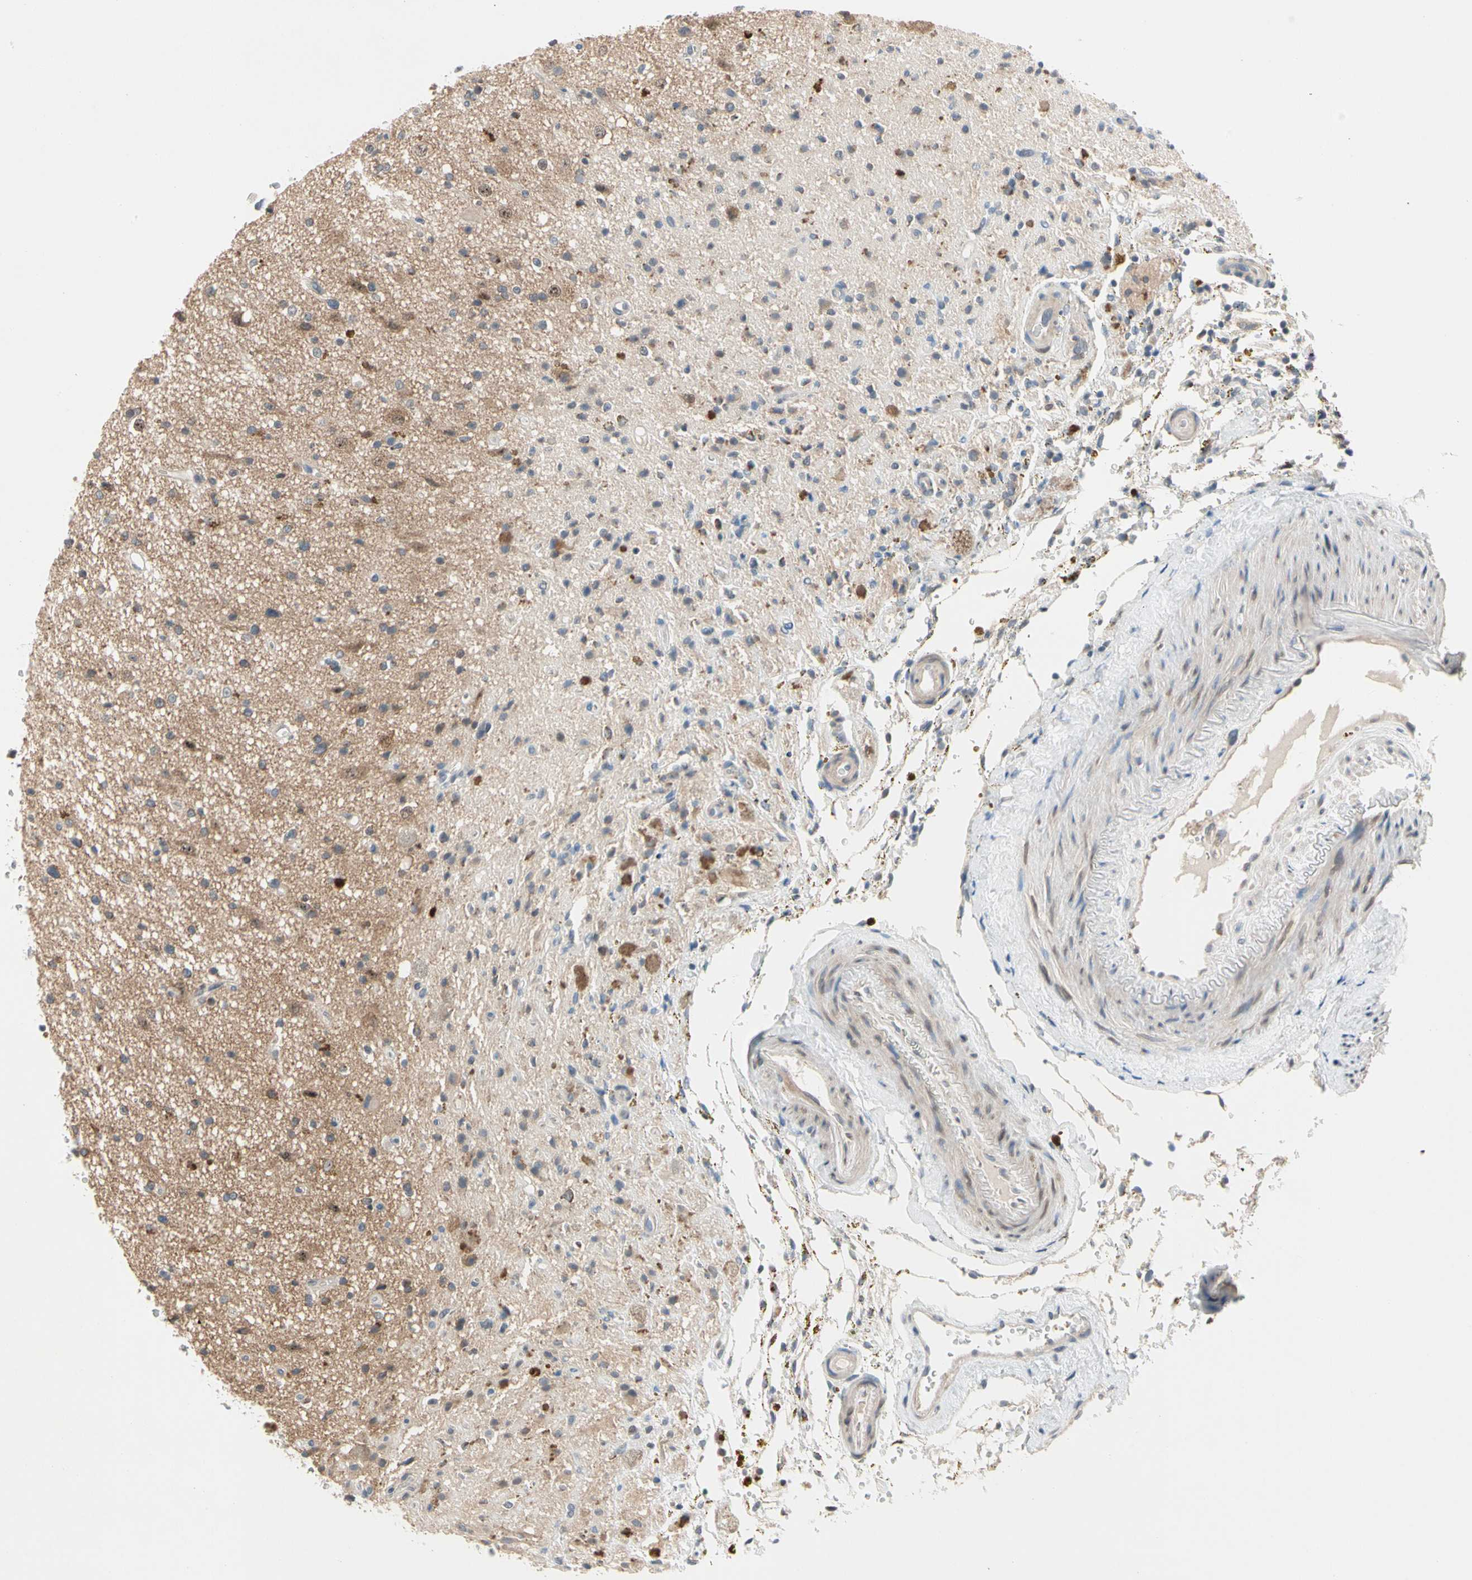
{"staining": {"intensity": "moderate", "quantity": "25%-75%", "location": "cytoplasmic/membranous"}, "tissue": "glioma", "cell_type": "Tumor cells", "image_type": "cancer", "snomed": [{"axis": "morphology", "description": "Glioma, malignant, High grade"}, {"axis": "topography", "description": "Brain"}], "caption": "This histopathology image displays high-grade glioma (malignant) stained with immunohistochemistry (IHC) to label a protein in brown. The cytoplasmic/membranous of tumor cells show moderate positivity for the protein. Nuclei are counter-stained blue.", "gene": "MARK1", "patient": {"sex": "male", "age": 33}}